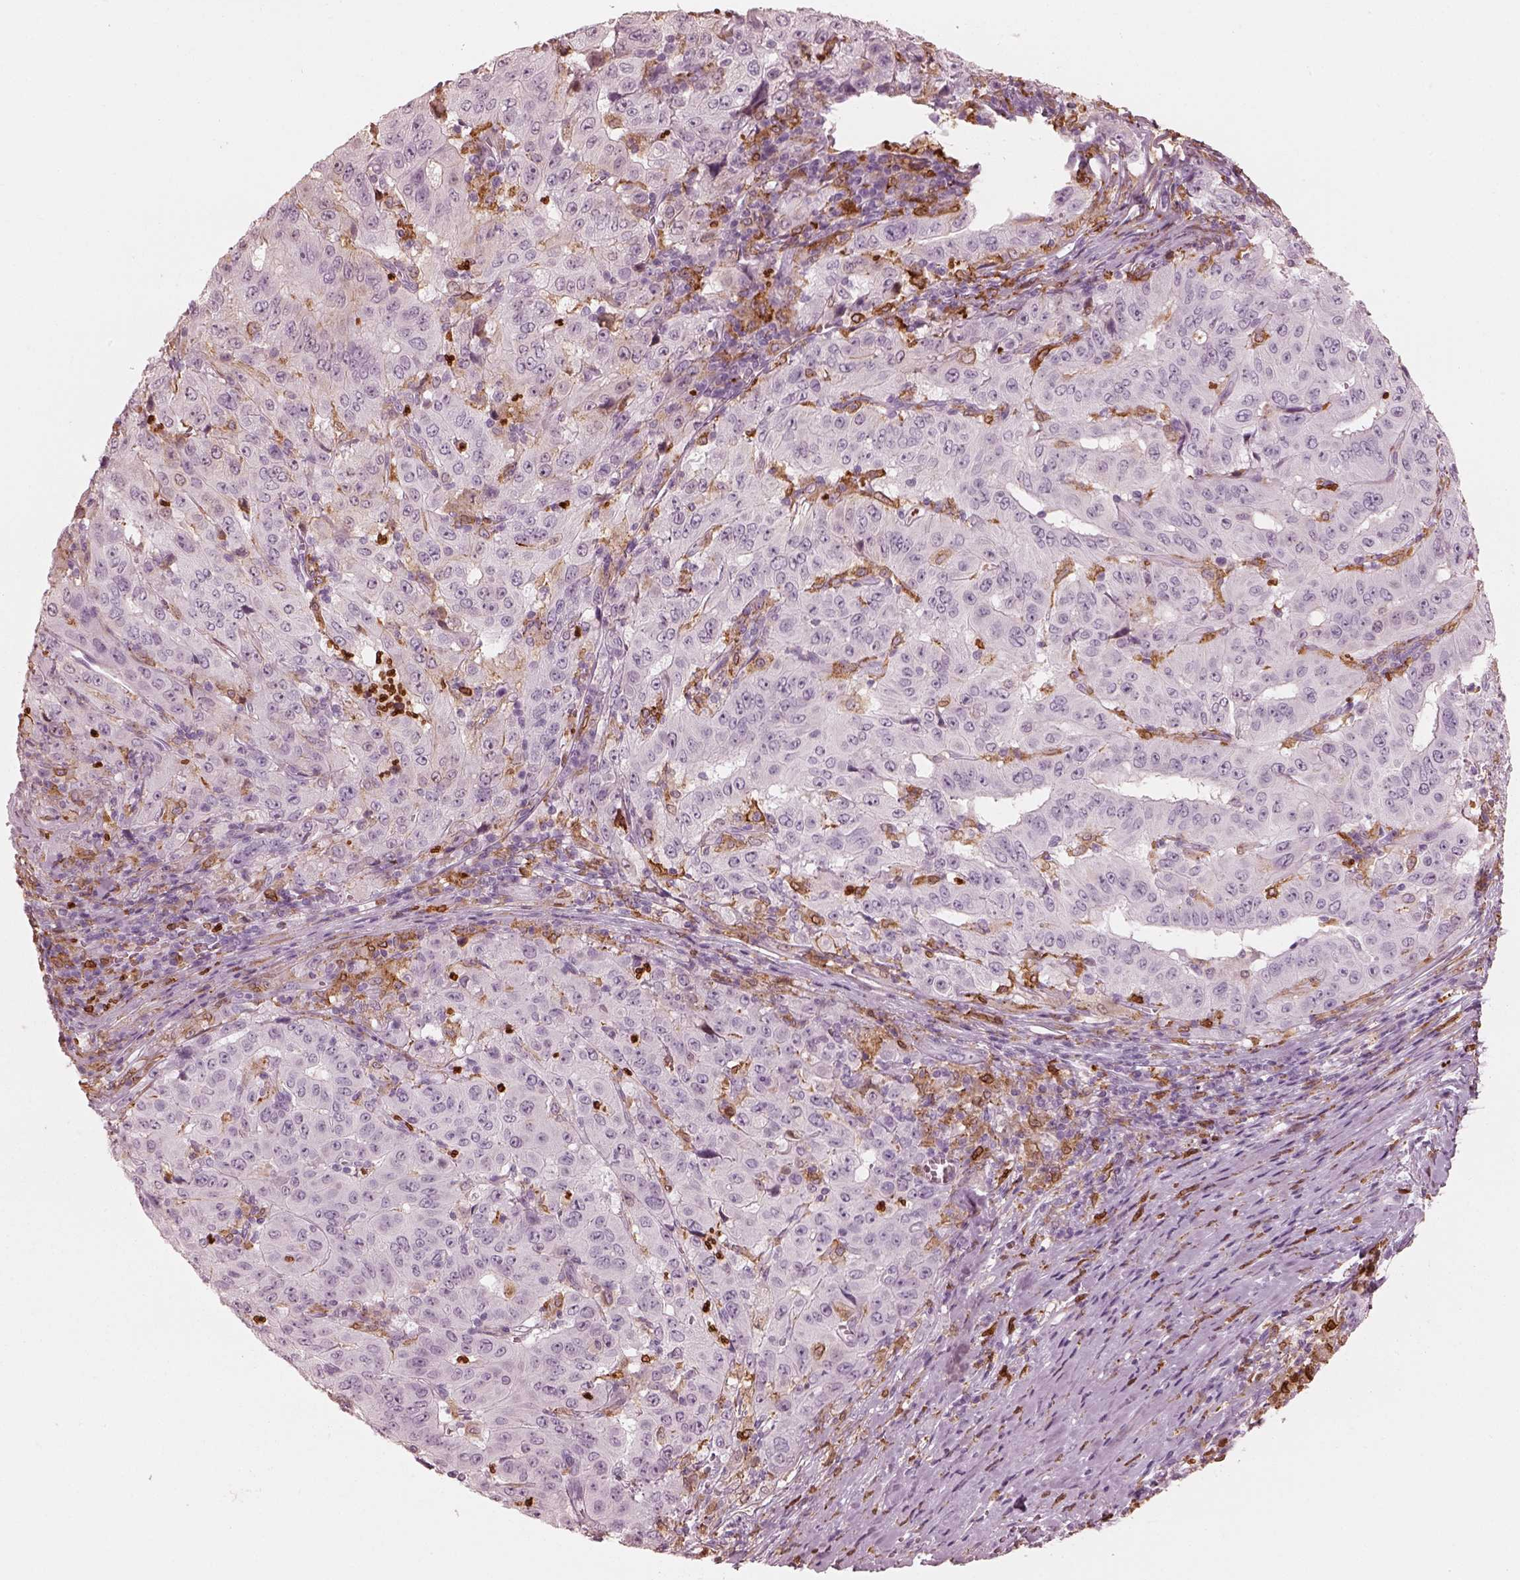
{"staining": {"intensity": "moderate", "quantity": "<25%", "location": "cytoplasmic/membranous,nuclear"}, "tissue": "pancreatic cancer", "cell_type": "Tumor cells", "image_type": "cancer", "snomed": [{"axis": "morphology", "description": "Adenocarcinoma, NOS"}, {"axis": "topography", "description": "Pancreas"}], "caption": "Tumor cells exhibit low levels of moderate cytoplasmic/membranous and nuclear positivity in approximately <25% of cells in pancreatic cancer (adenocarcinoma).", "gene": "ALOX5", "patient": {"sex": "male", "age": 63}}